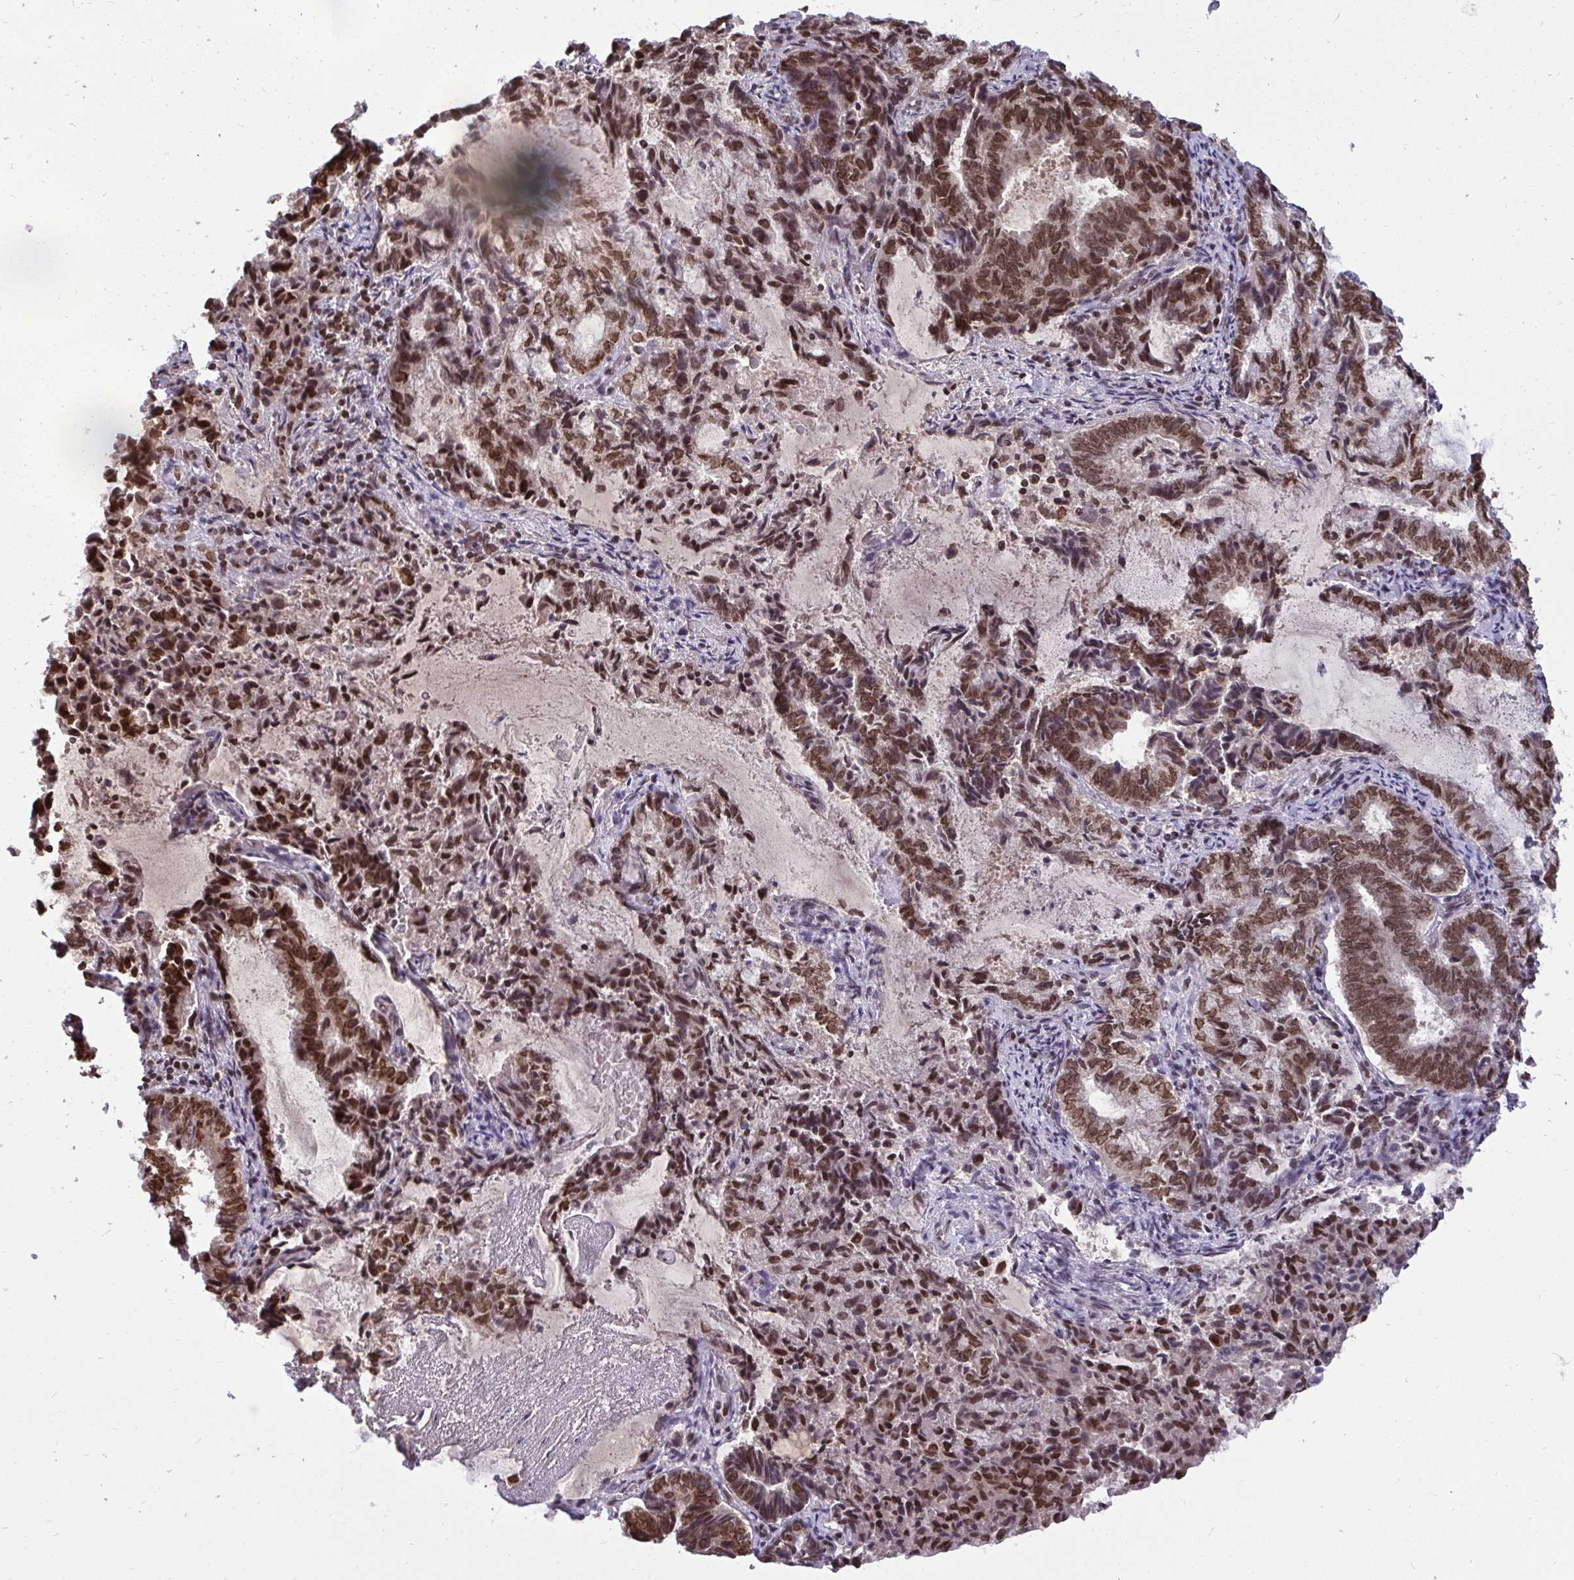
{"staining": {"intensity": "moderate", "quantity": ">75%", "location": "nuclear"}, "tissue": "endometrial cancer", "cell_type": "Tumor cells", "image_type": "cancer", "snomed": [{"axis": "morphology", "description": "Adenocarcinoma, NOS"}, {"axis": "topography", "description": "Endometrium"}], "caption": "Tumor cells demonstrate medium levels of moderate nuclear expression in approximately >75% of cells in human endometrial adenocarcinoma. Using DAB (brown) and hematoxylin (blue) stains, captured at high magnification using brightfield microscopy.", "gene": "JPT1", "patient": {"sex": "female", "age": 80}}